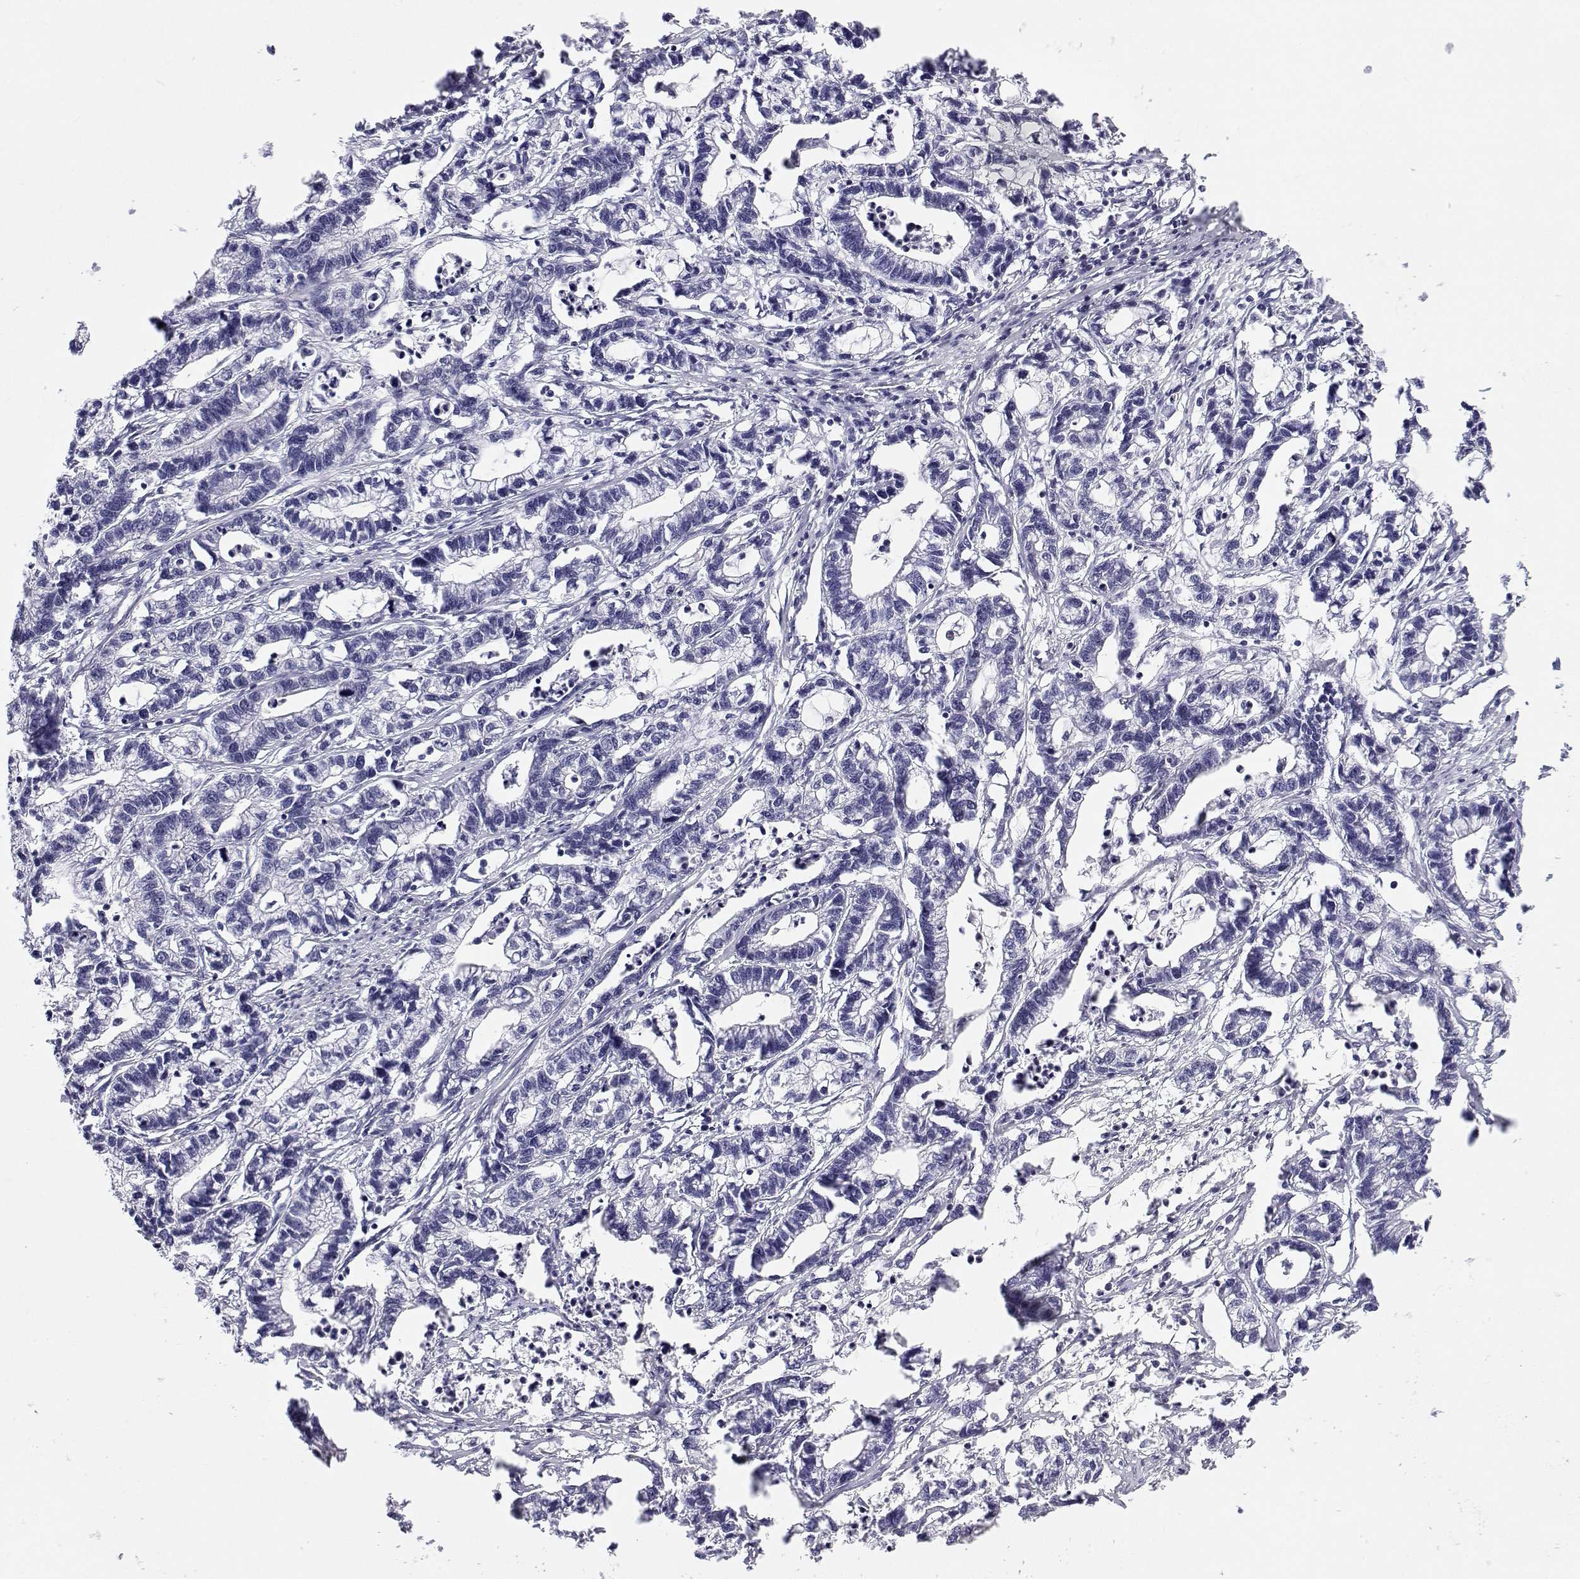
{"staining": {"intensity": "negative", "quantity": "none", "location": "none"}, "tissue": "stomach cancer", "cell_type": "Tumor cells", "image_type": "cancer", "snomed": [{"axis": "morphology", "description": "Adenocarcinoma, NOS"}, {"axis": "topography", "description": "Stomach"}], "caption": "Stomach cancer (adenocarcinoma) stained for a protein using IHC reveals no positivity tumor cells.", "gene": "BHMT", "patient": {"sex": "male", "age": 83}}